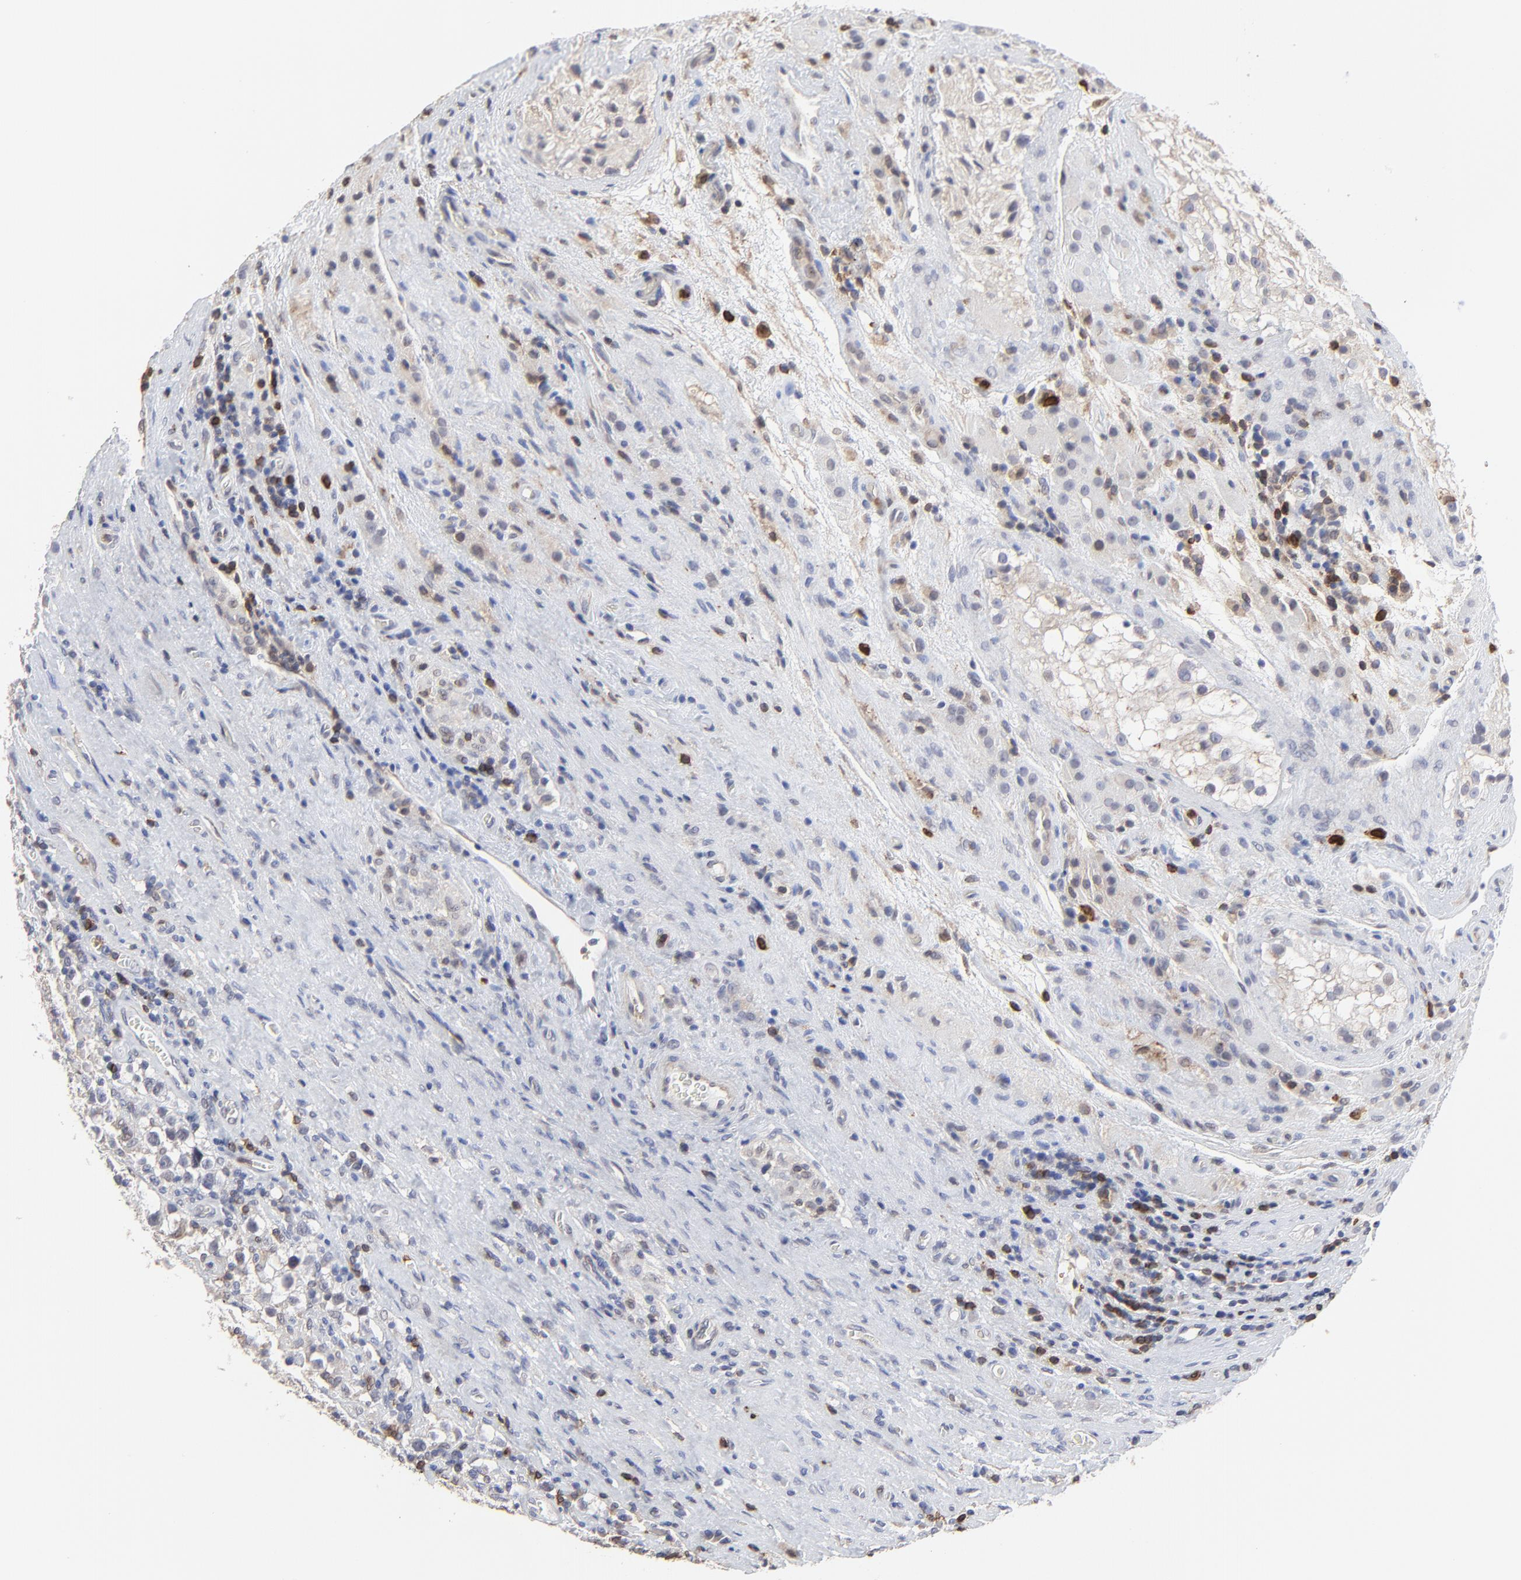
{"staining": {"intensity": "negative", "quantity": "none", "location": "none"}, "tissue": "testis cancer", "cell_type": "Tumor cells", "image_type": "cancer", "snomed": [{"axis": "morphology", "description": "Seminoma, NOS"}, {"axis": "topography", "description": "Testis"}], "caption": "Tumor cells are negative for brown protein staining in testis seminoma.", "gene": "SLC6A14", "patient": {"sex": "male", "age": 43}}